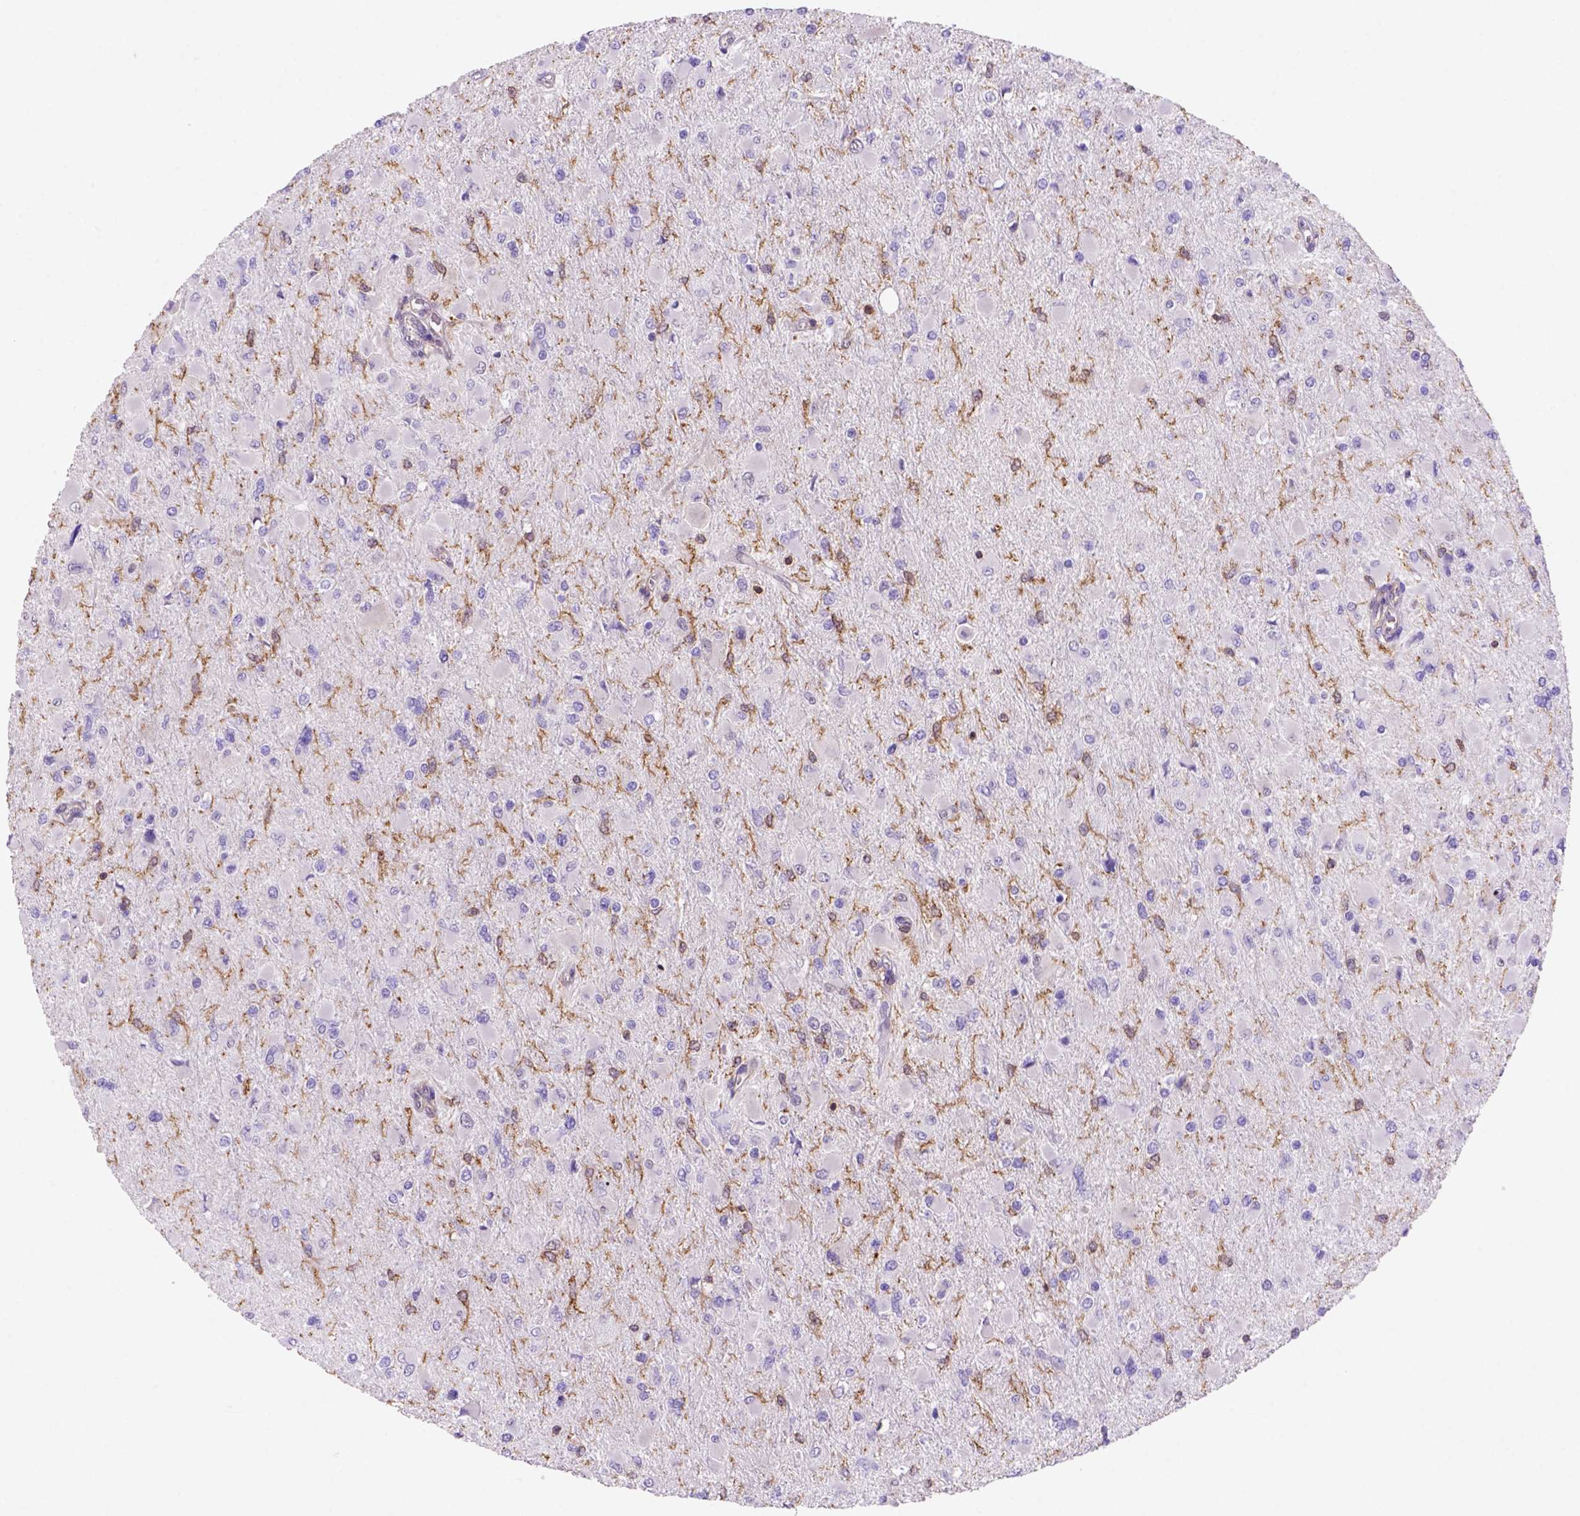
{"staining": {"intensity": "negative", "quantity": "none", "location": "none"}, "tissue": "glioma", "cell_type": "Tumor cells", "image_type": "cancer", "snomed": [{"axis": "morphology", "description": "Glioma, malignant, High grade"}, {"axis": "topography", "description": "Cerebral cortex"}], "caption": "This image is of glioma stained with immunohistochemistry to label a protein in brown with the nuclei are counter-stained blue. There is no positivity in tumor cells. (Stains: DAB immunohistochemistry (IHC) with hematoxylin counter stain, Microscopy: brightfield microscopy at high magnification).", "gene": "INPP5D", "patient": {"sex": "female", "age": 36}}